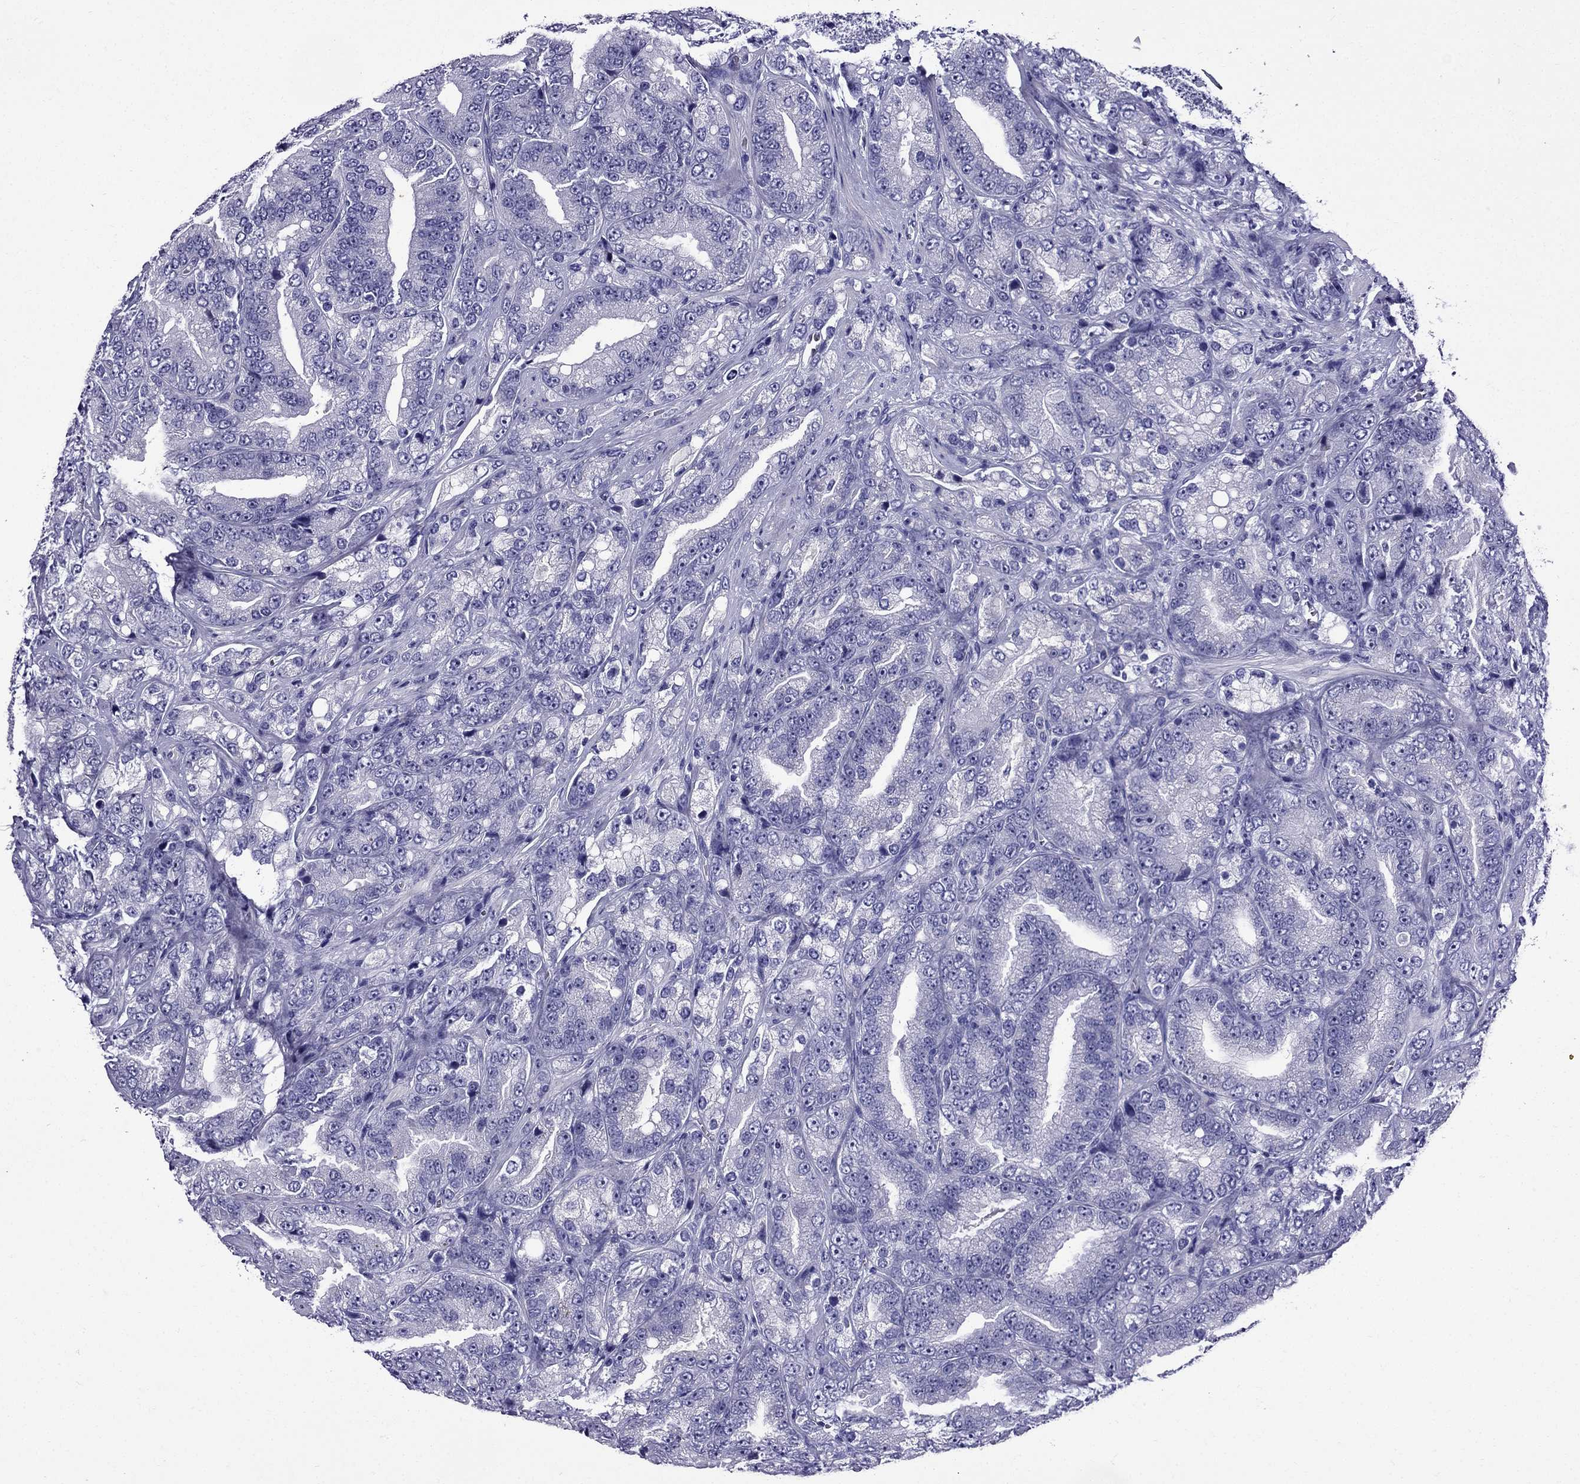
{"staining": {"intensity": "negative", "quantity": "none", "location": "none"}, "tissue": "prostate cancer", "cell_type": "Tumor cells", "image_type": "cancer", "snomed": [{"axis": "morphology", "description": "Adenocarcinoma, NOS"}, {"axis": "topography", "description": "Prostate"}], "caption": "This is a image of immunohistochemistry (IHC) staining of prostate cancer, which shows no positivity in tumor cells.", "gene": "ERC2", "patient": {"sex": "male", "age": 63}}